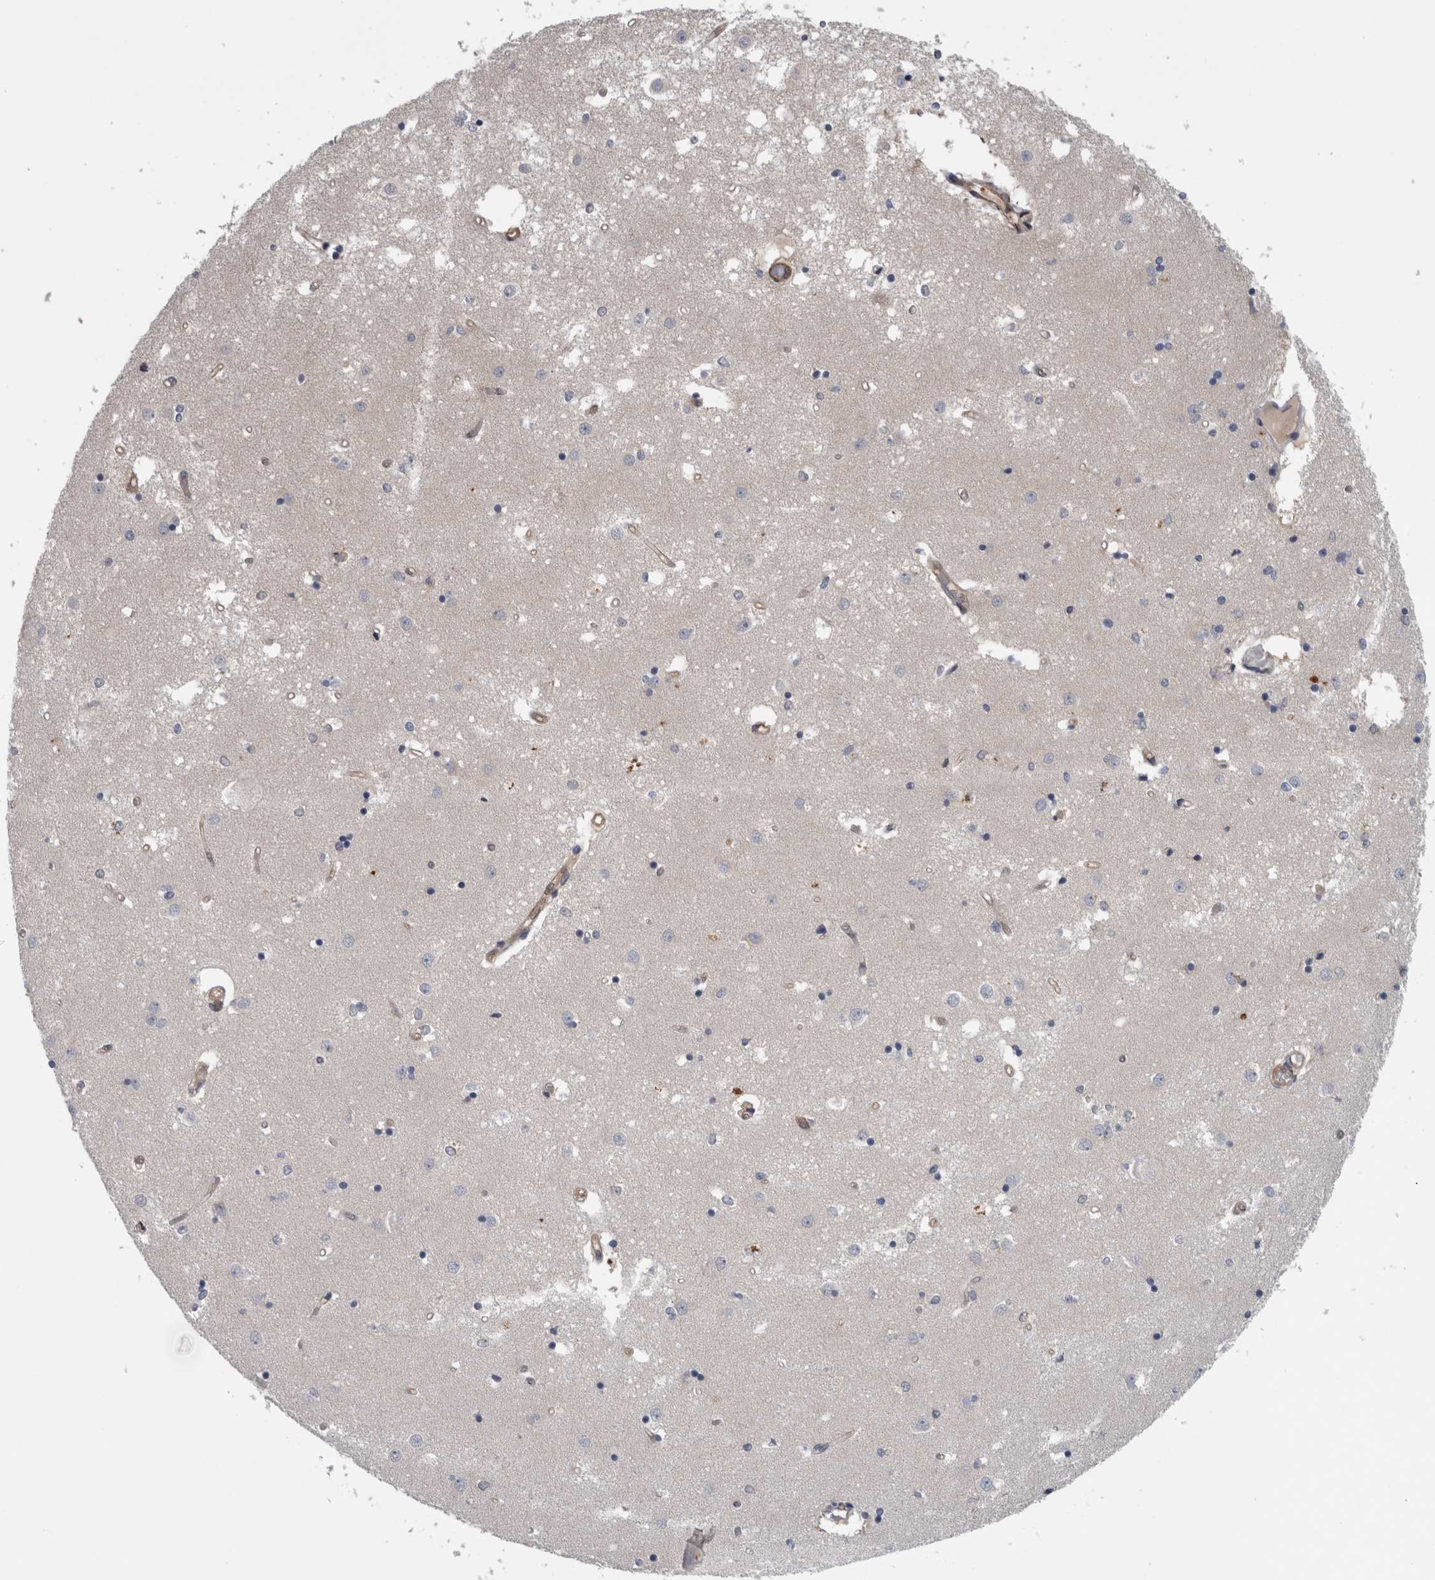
{"staining": {"intensity": "weak", "quantity": "<25%", "location": "cytoplasmic/membranous"}, "tissue": "caudate", "cell_type": "Glial cells", "image_type": "normal", "snomed": [{"axis": "morphology", "description": "Normal tissue, NOS"}, {"axis": "topography", "description": "Lateral ventricle wall"}], "caption": "DAB (3,3'-diaminobenzidine) immunohistochemical staining of normal human caudate exhibits no significant expression in glial cells. (Stains: DAB IHC with hematoxylin counter stain, Microscopy: brightfield microscopy at high magnification).", "gene": "NAPRT", "patient": {"sex": "male", "age": 45}}